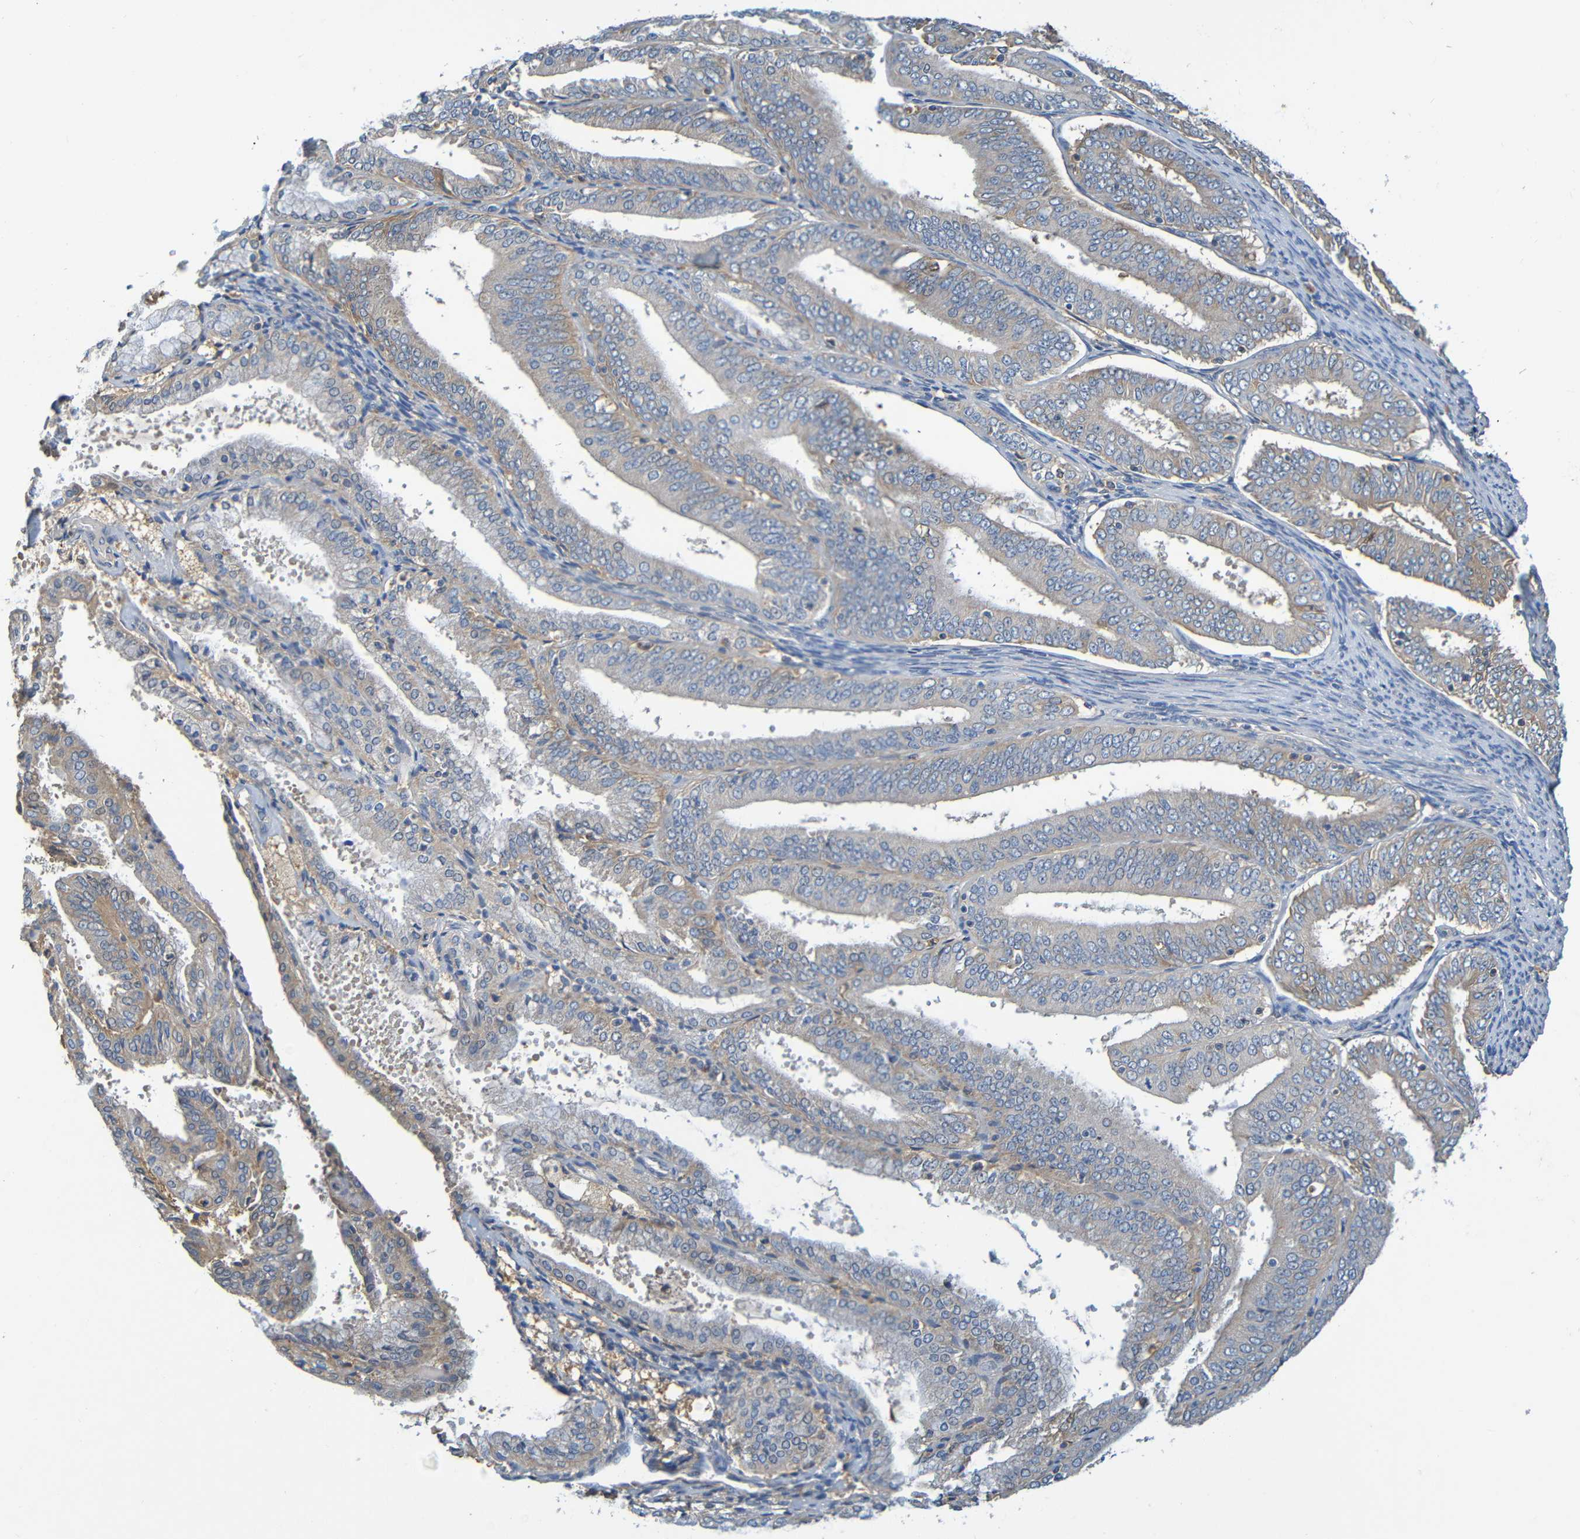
{"staining": {"intensity": "weak", "quantity": "<25%", "location": "cytoplasmic/membranous"}, "tissue": "endometrial cancer", "cell_type": "Tumor cells", "image_type": "cancer", "snomed": [{"axis": "morphology", "description": "Adenocarcinoma, NOS"}, {"axis": "topography", "description": "Endometrium"}], "caption": "Immunohistochemical staining of endometrial cancer (adenocarcinoma) displays no significant expression in tumor cells. Nuclei are stained in blue.", "gene": "C1QA", "patient": {"sex": "female", "age": 63}}